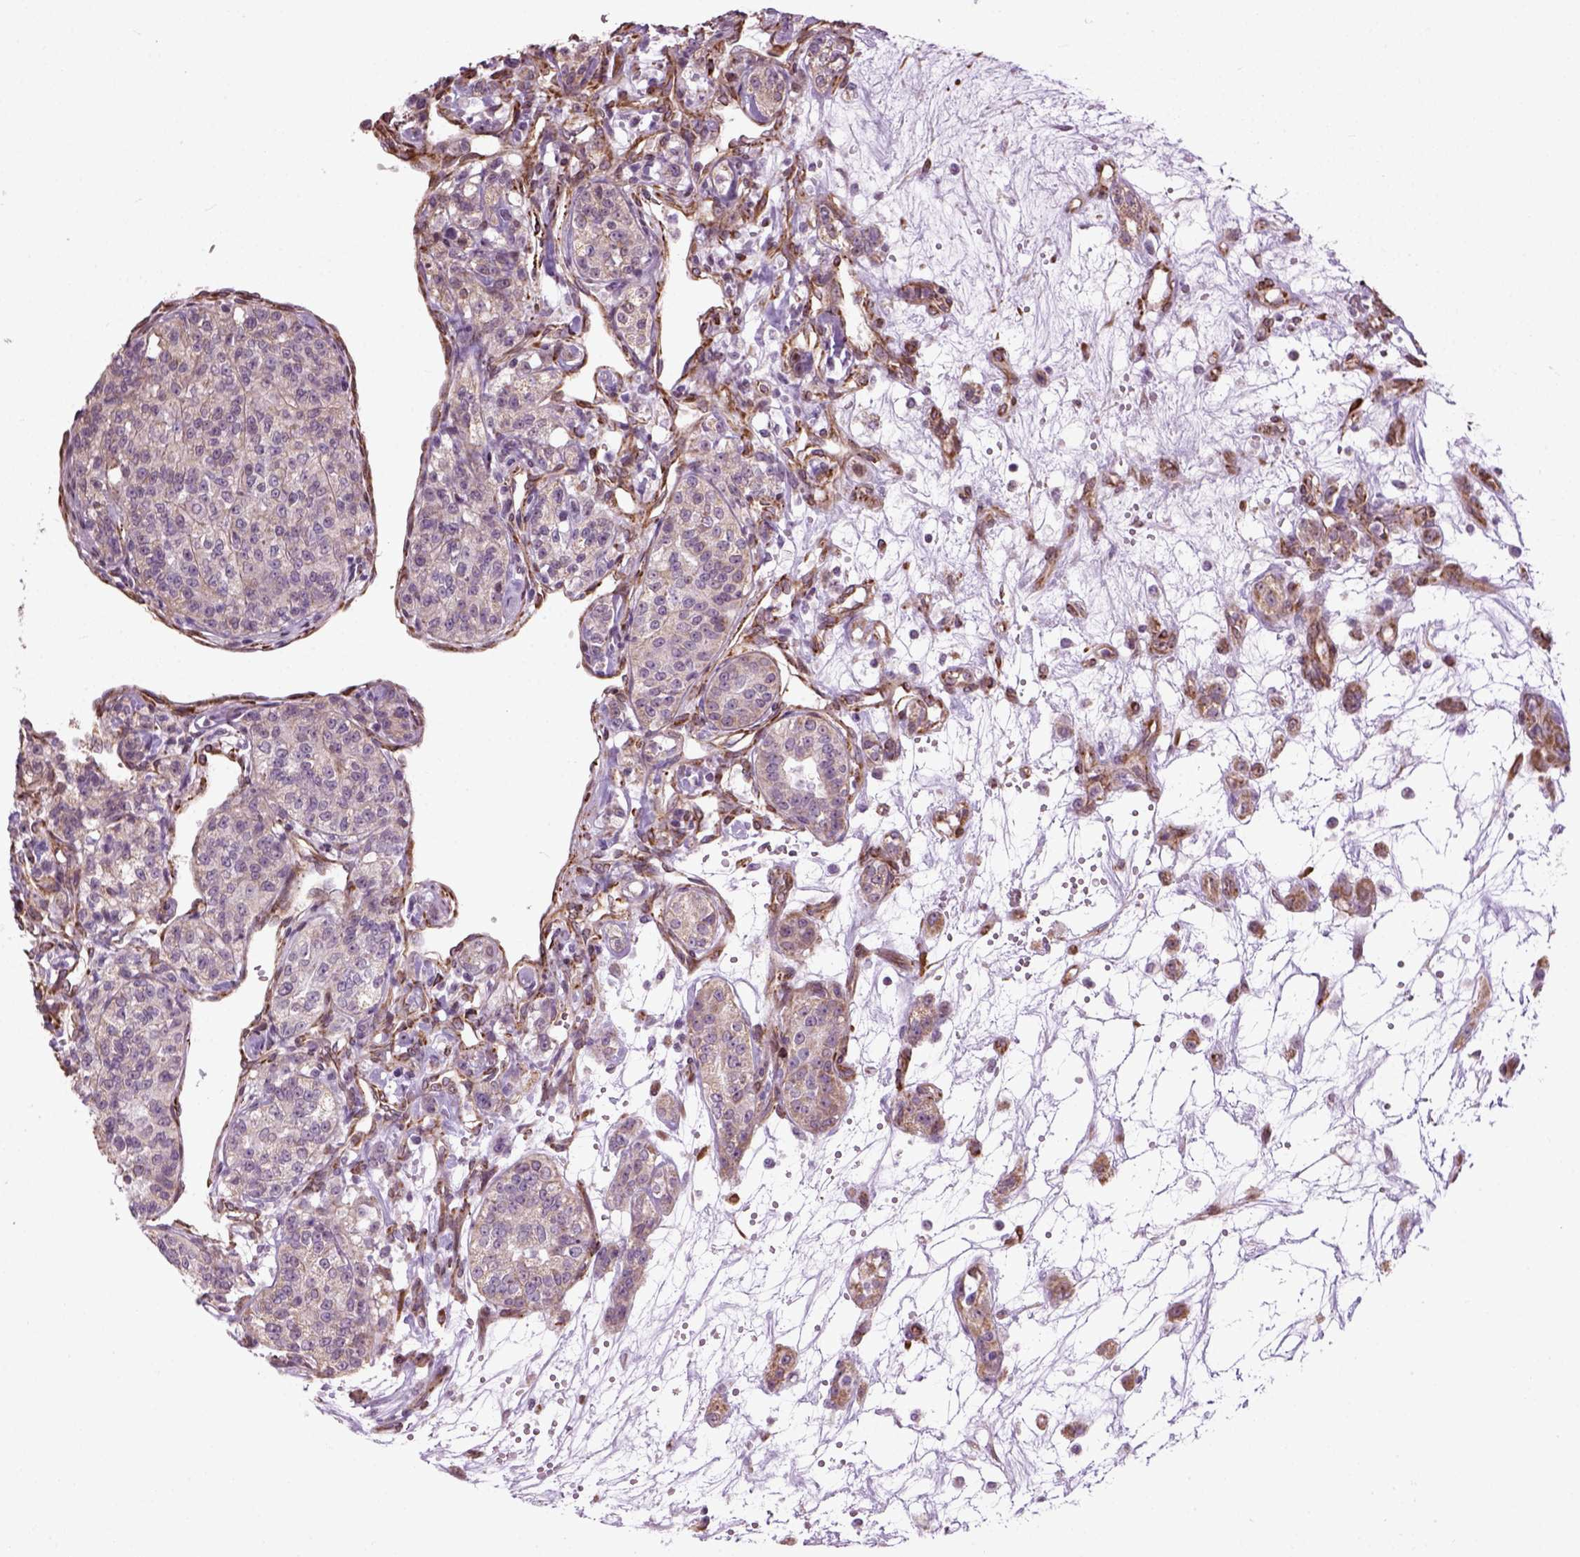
{"staining": {"intensity": "weak", "quantity": "<25%", "location": "cytoplasmic/membranous"}, "tissue": "renal cancer", "cell_type": "Tumor cells", "image_type": "cancer", "snomed": [{"axis": "morphology", "description": "Adenocarcinoma, NOS"}, {"axis": "topography", "description": "Kidney"}], "caption": "IHC histopathology image of neoplastic tissue: human adenocarcinoma (renal) stained with DAB (3,3'-diaminobenzidine) shows no significant protein positivity in tumor cells.", "gene": "XK", "patient": {"sex": "female", "age": 63}}